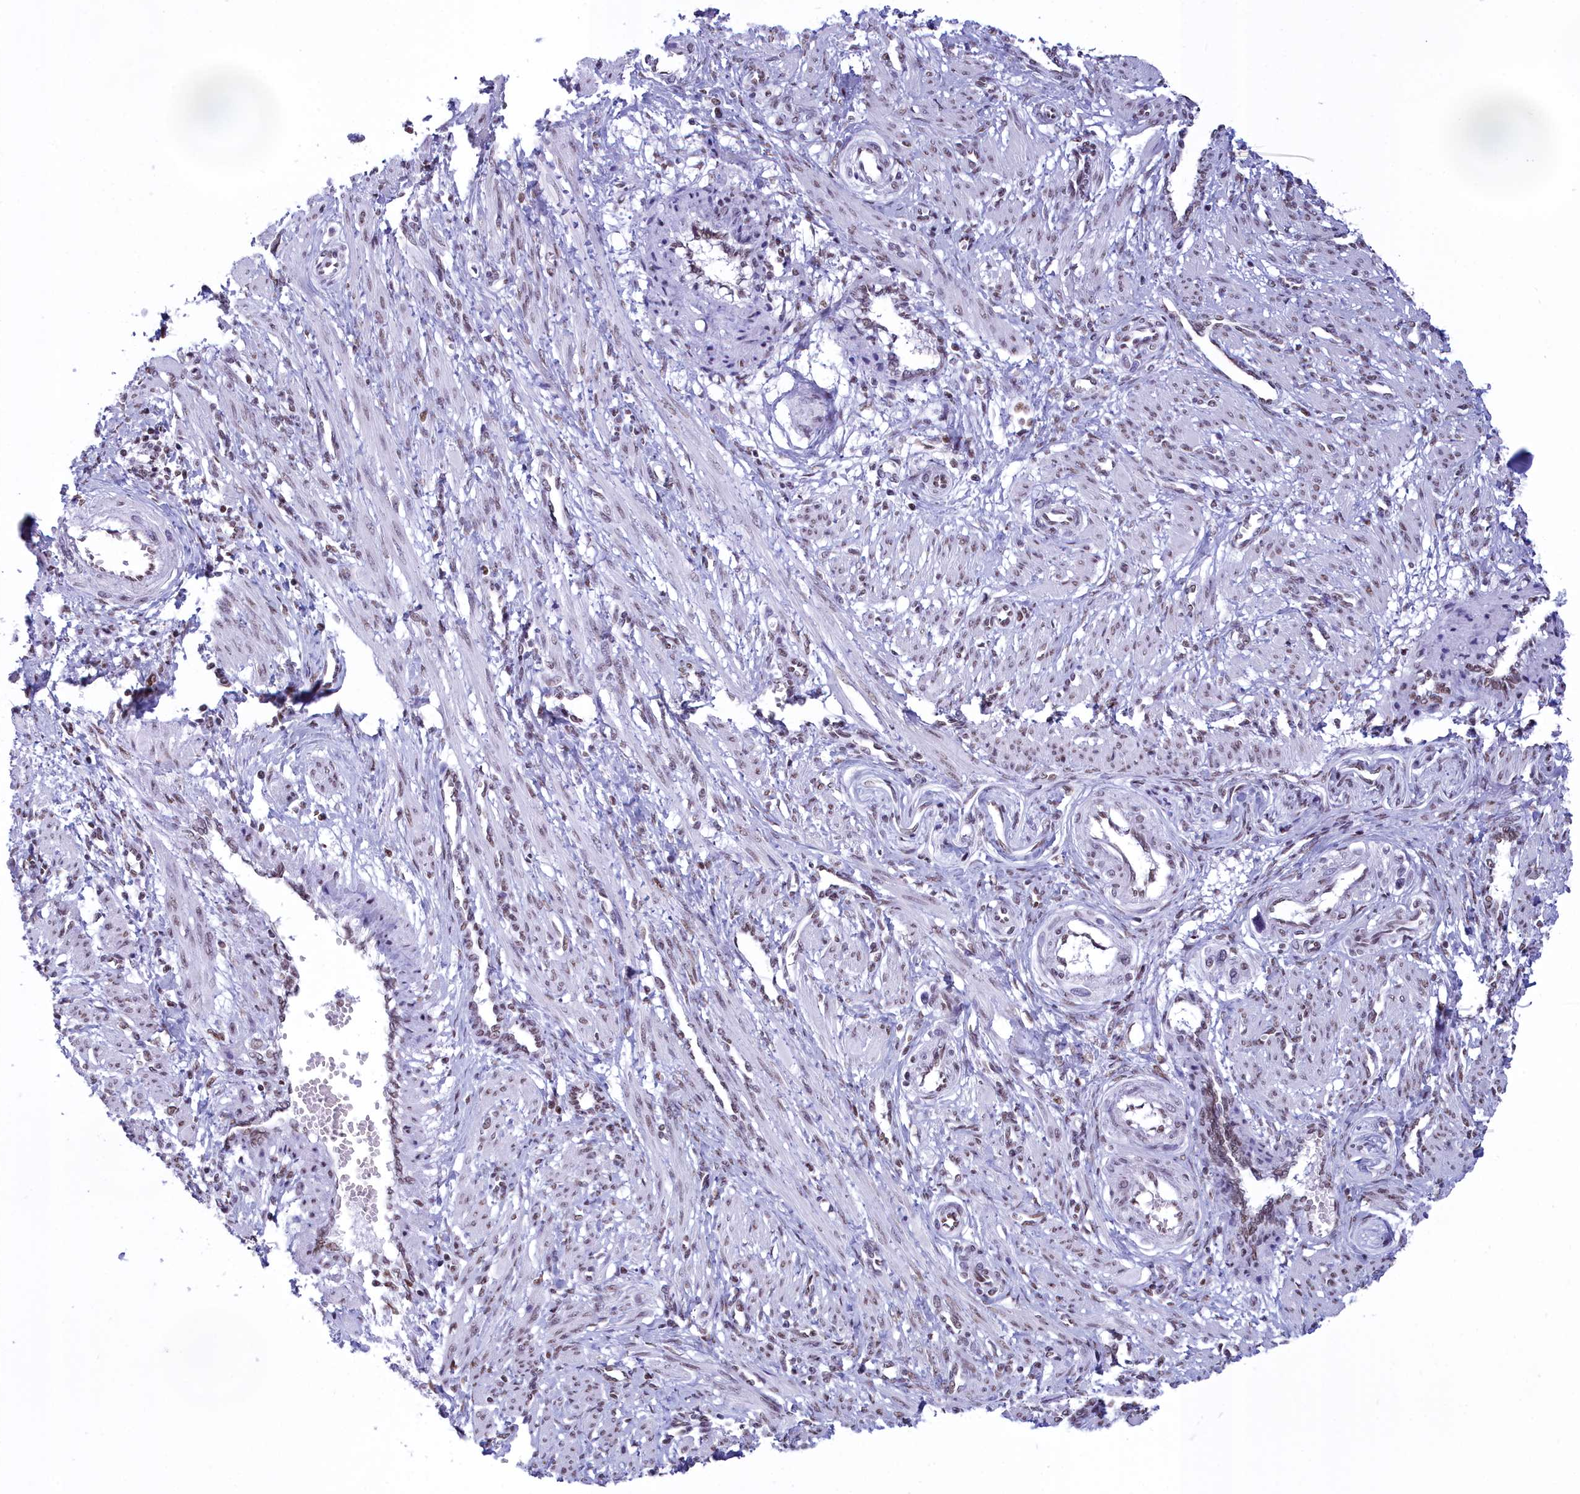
{"staining": {"intensity": "moderate", "quantity": "25%-75%", "location": "nuclear"}, "tissue": "smooth muscle", "cell_type": "Smooth muscle cells", "image_type": "normal", "snomed": [{"axis": "morphology", "description": "Normal tissue, NOS"}, {"axis": "topography", "description": "Endometrium"}], "caption": "IHC (DAB) staining of normal human smooth muscle displays moderate nuclear protein expression in about 25%-75% of smooth muscle cells. Using DAB (3,3'-diaminobenzidine) (brown) and hematoxylin (blue) stains, captured at high magnification using brightfield microscopy.", "gene": "CDC26", "patient": {"sex": "female", "age": 33}}